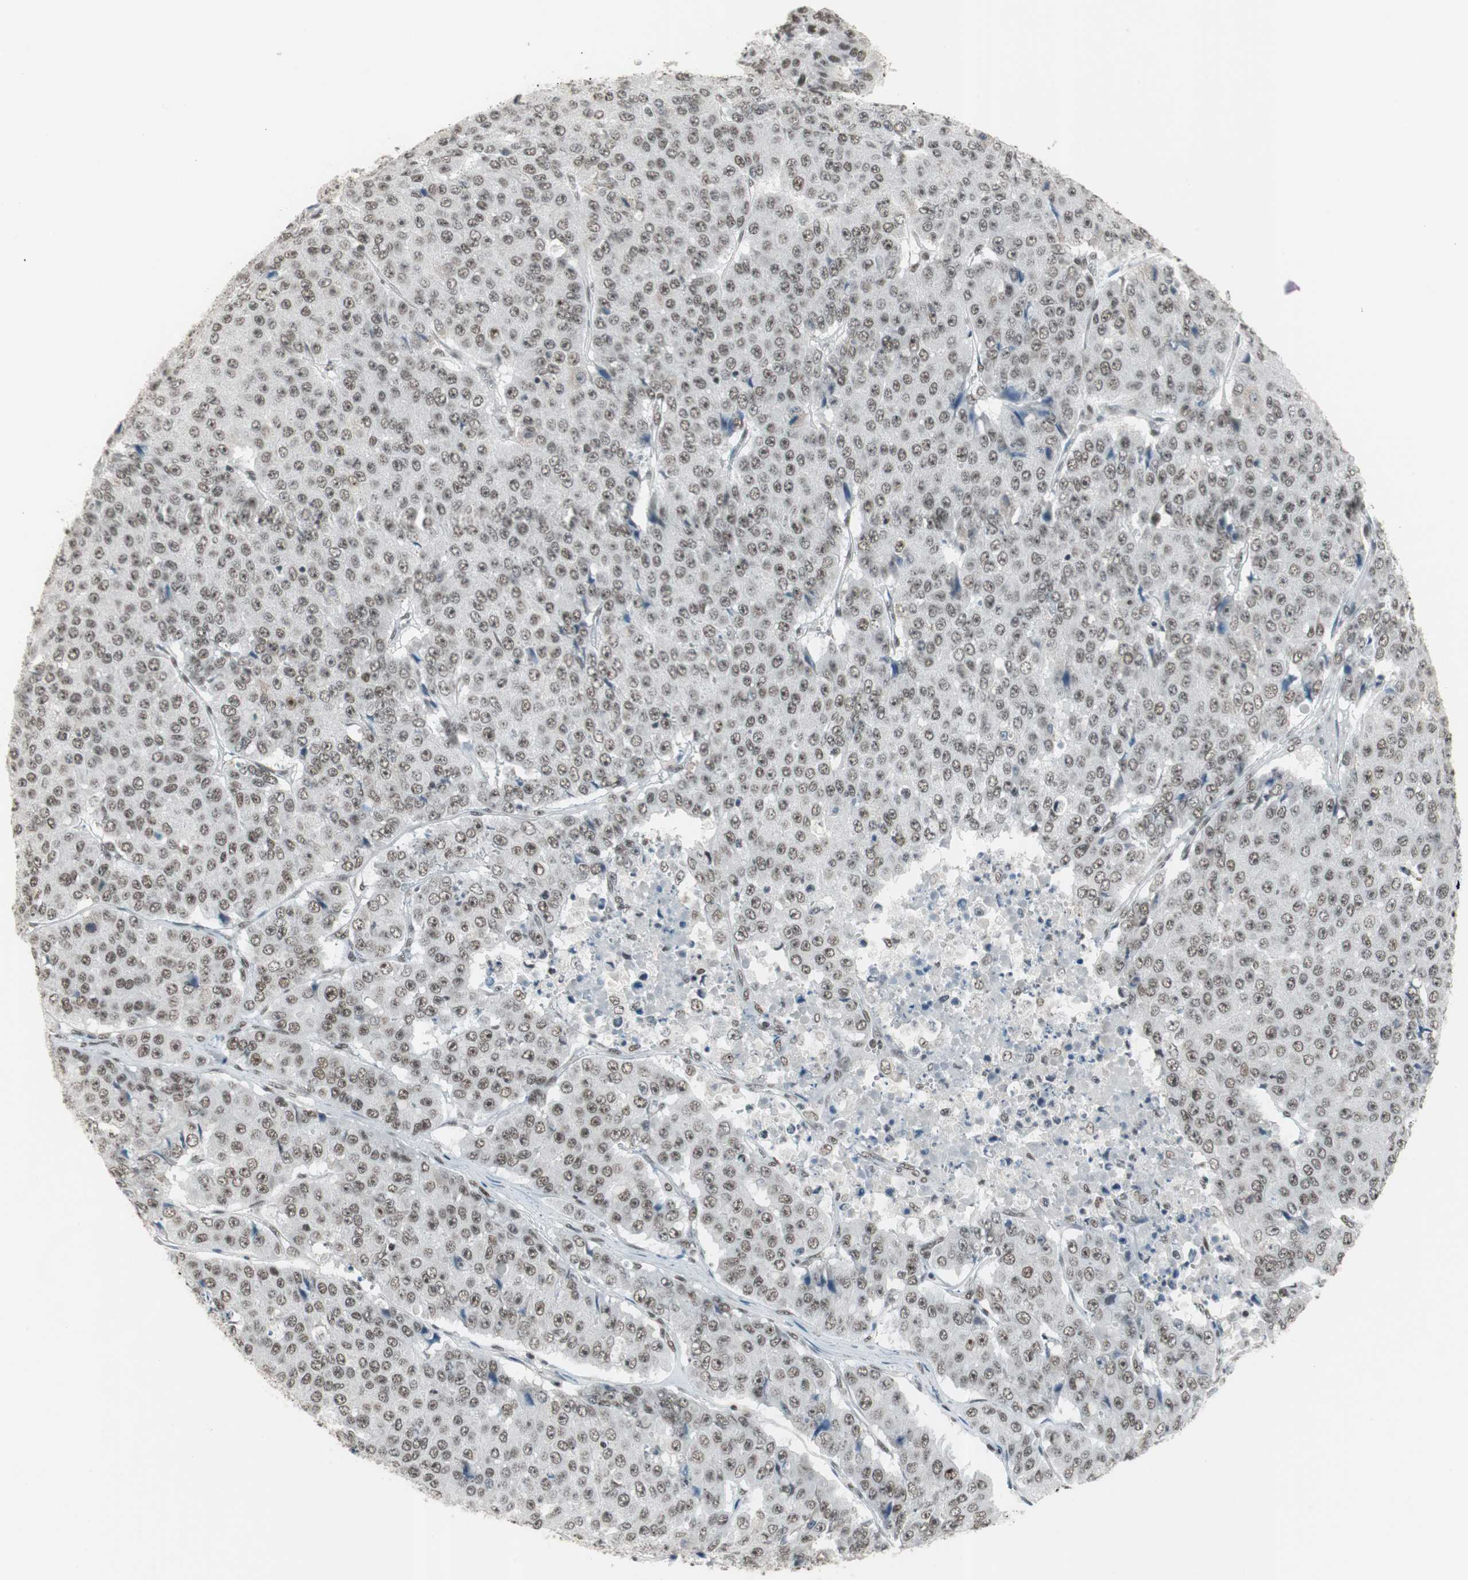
{"staining": {"intensity": "weak", "quantity": ">75%", "location": "nuclear"}, "tissue": "pancreatic cancer", "cell_type": "Tumor cells", "image_type": "cancer", "snomed": [{"axis": "morphology", "description": "Adenocarcinoma, NOS"}, {"axis": "topography", "description": "Pancreas"}], "caption": "IHC image of human pancreatic cancer (adenocarcinoma) stained for a protein (brown), which reveals low levels of weak nuclear expression in approximately >75% of tumor cells.", "gene": "RTF1", "patient": {"sex": "male", "age": 50}}